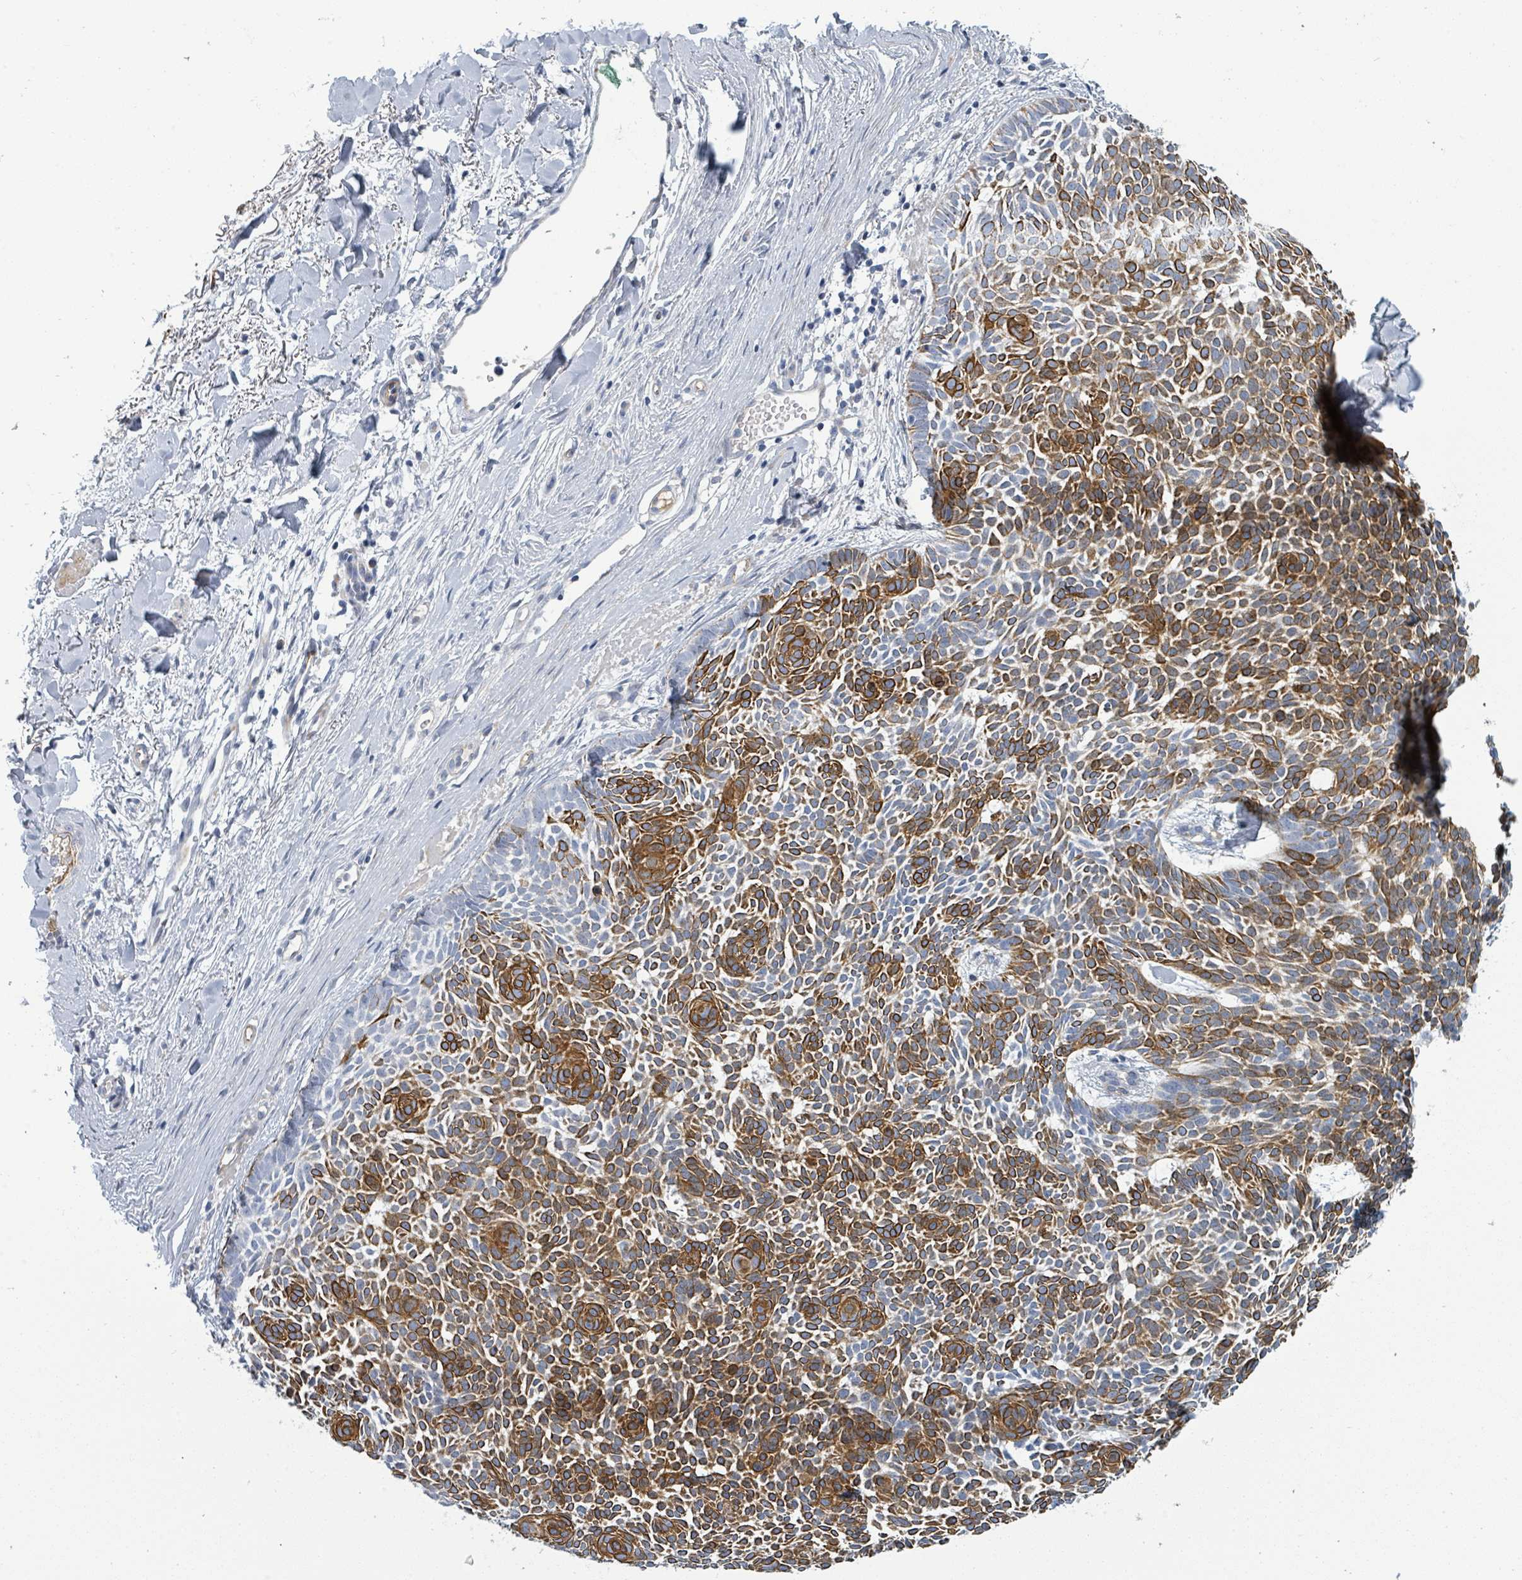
{"staining": {"intensity": "strong", "quantity": ">75%", "location": "cytoplasmic/membranous"}, "tissue": "skin cancer", "cell_type": "Tumor cells", "image_type": "cancer", "snomed": [{"axis": "morphology", "description": "Basal cell carcinoma"}, {"axis": "topography", "description": "Skin"}], "caption": "Protein analysis of skin basal cell carcinoma tissue demonstrates strong cytoplasmic/membranous expression in about >75% of tumor cells.", "gene": "RAB33B", "patient": {"sex": "male", "age": 61}}